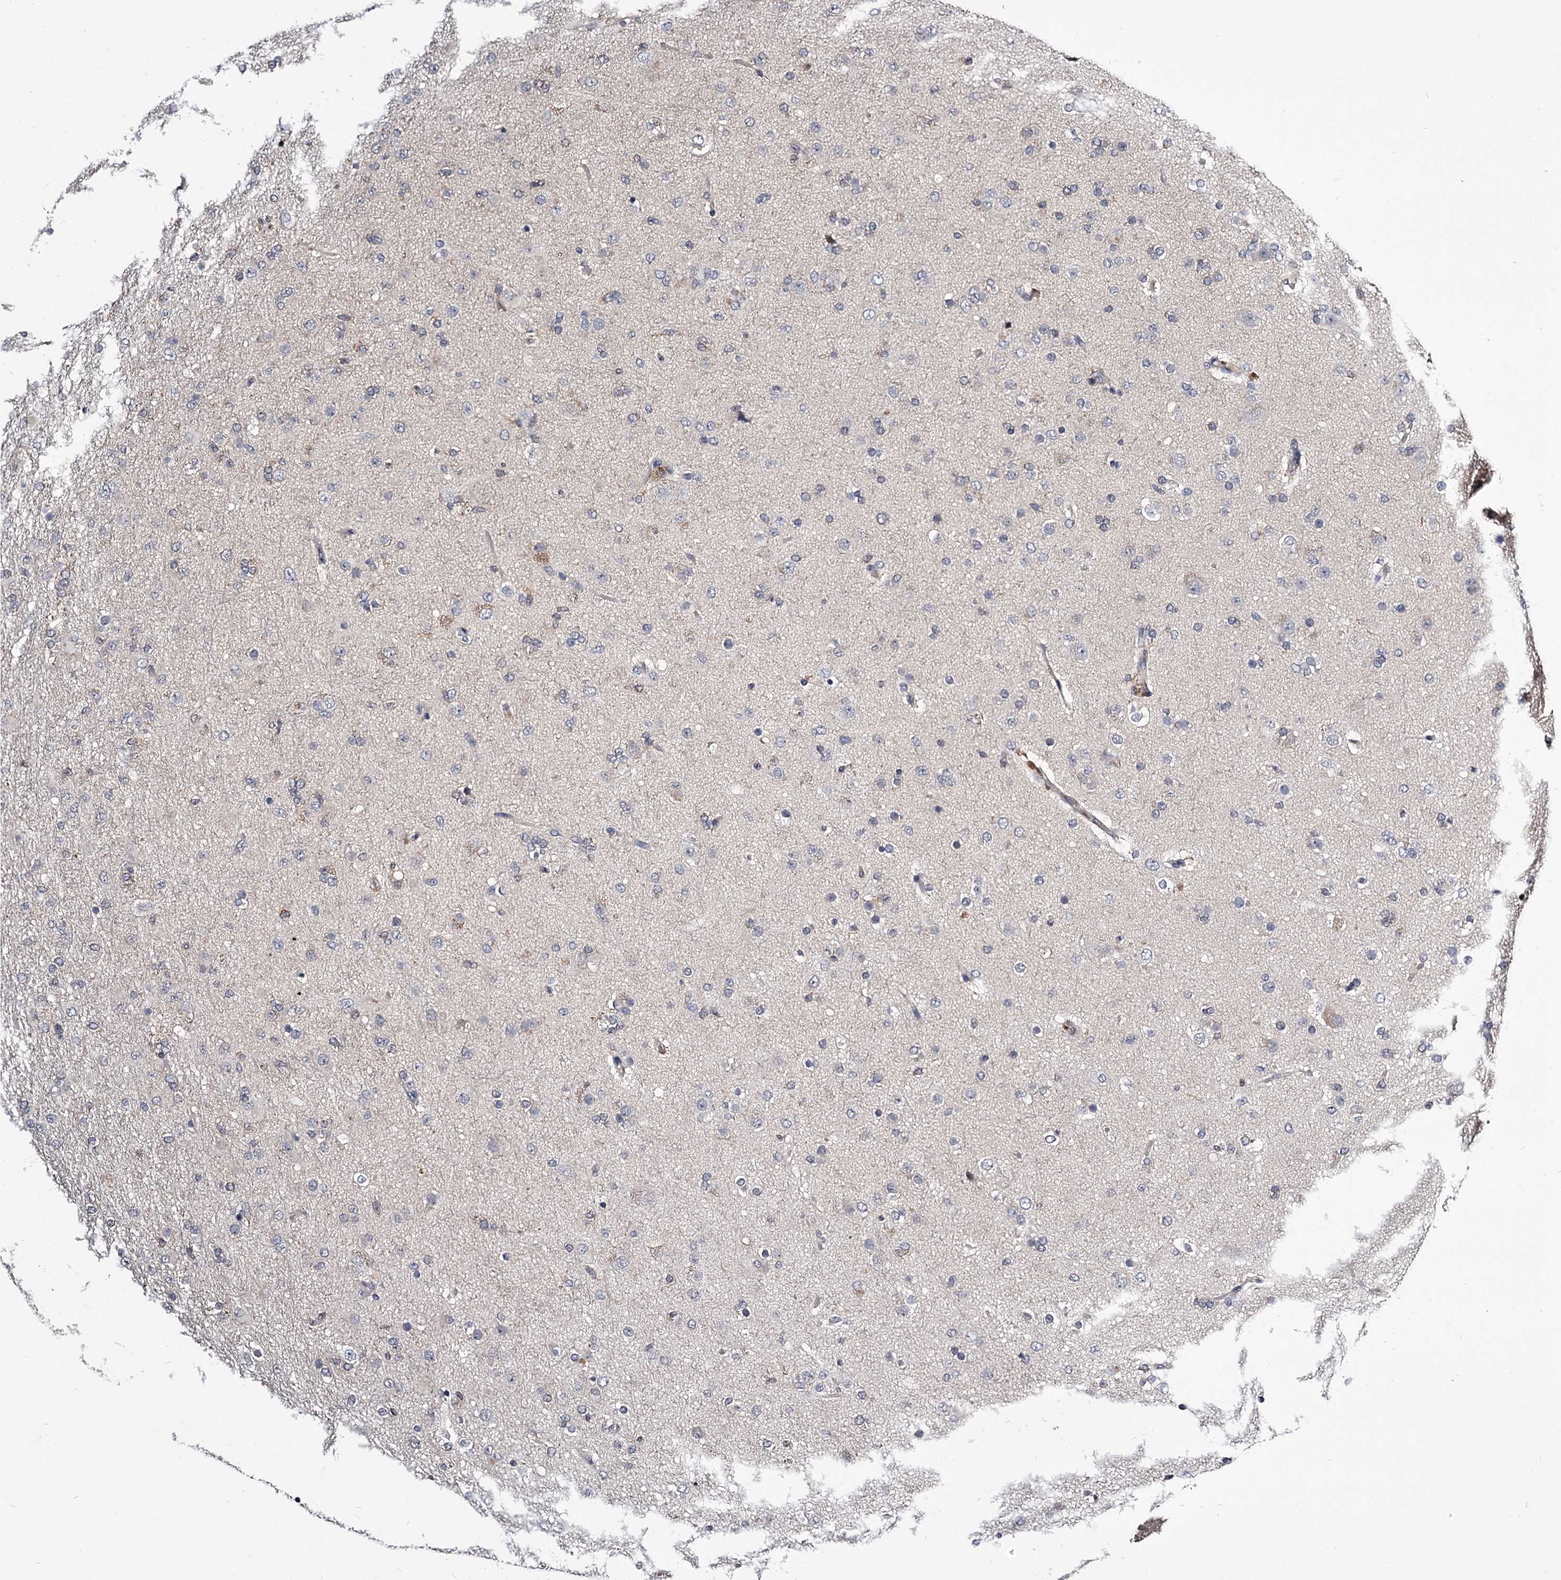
{"staining": {"intensity": "negative", "quantity": "none", "location": "none"}, "tissue": "glioma", "cell_type": "Tumor cells", "image_type": "cancer", "snomed": [{"axis": "morphology", "description": "Glioma, malignant, Low grade"}, {"axis": "topography", "description": "Brain"}], "caption": "Immunohistochemistry histopathology image of human malignant glioma (low-grade) stained for a protein (brown), which demonstrates no positivity in tumor cells.", "gene": "GSTO1", "patient": {"sex": "male", "age": 65}}